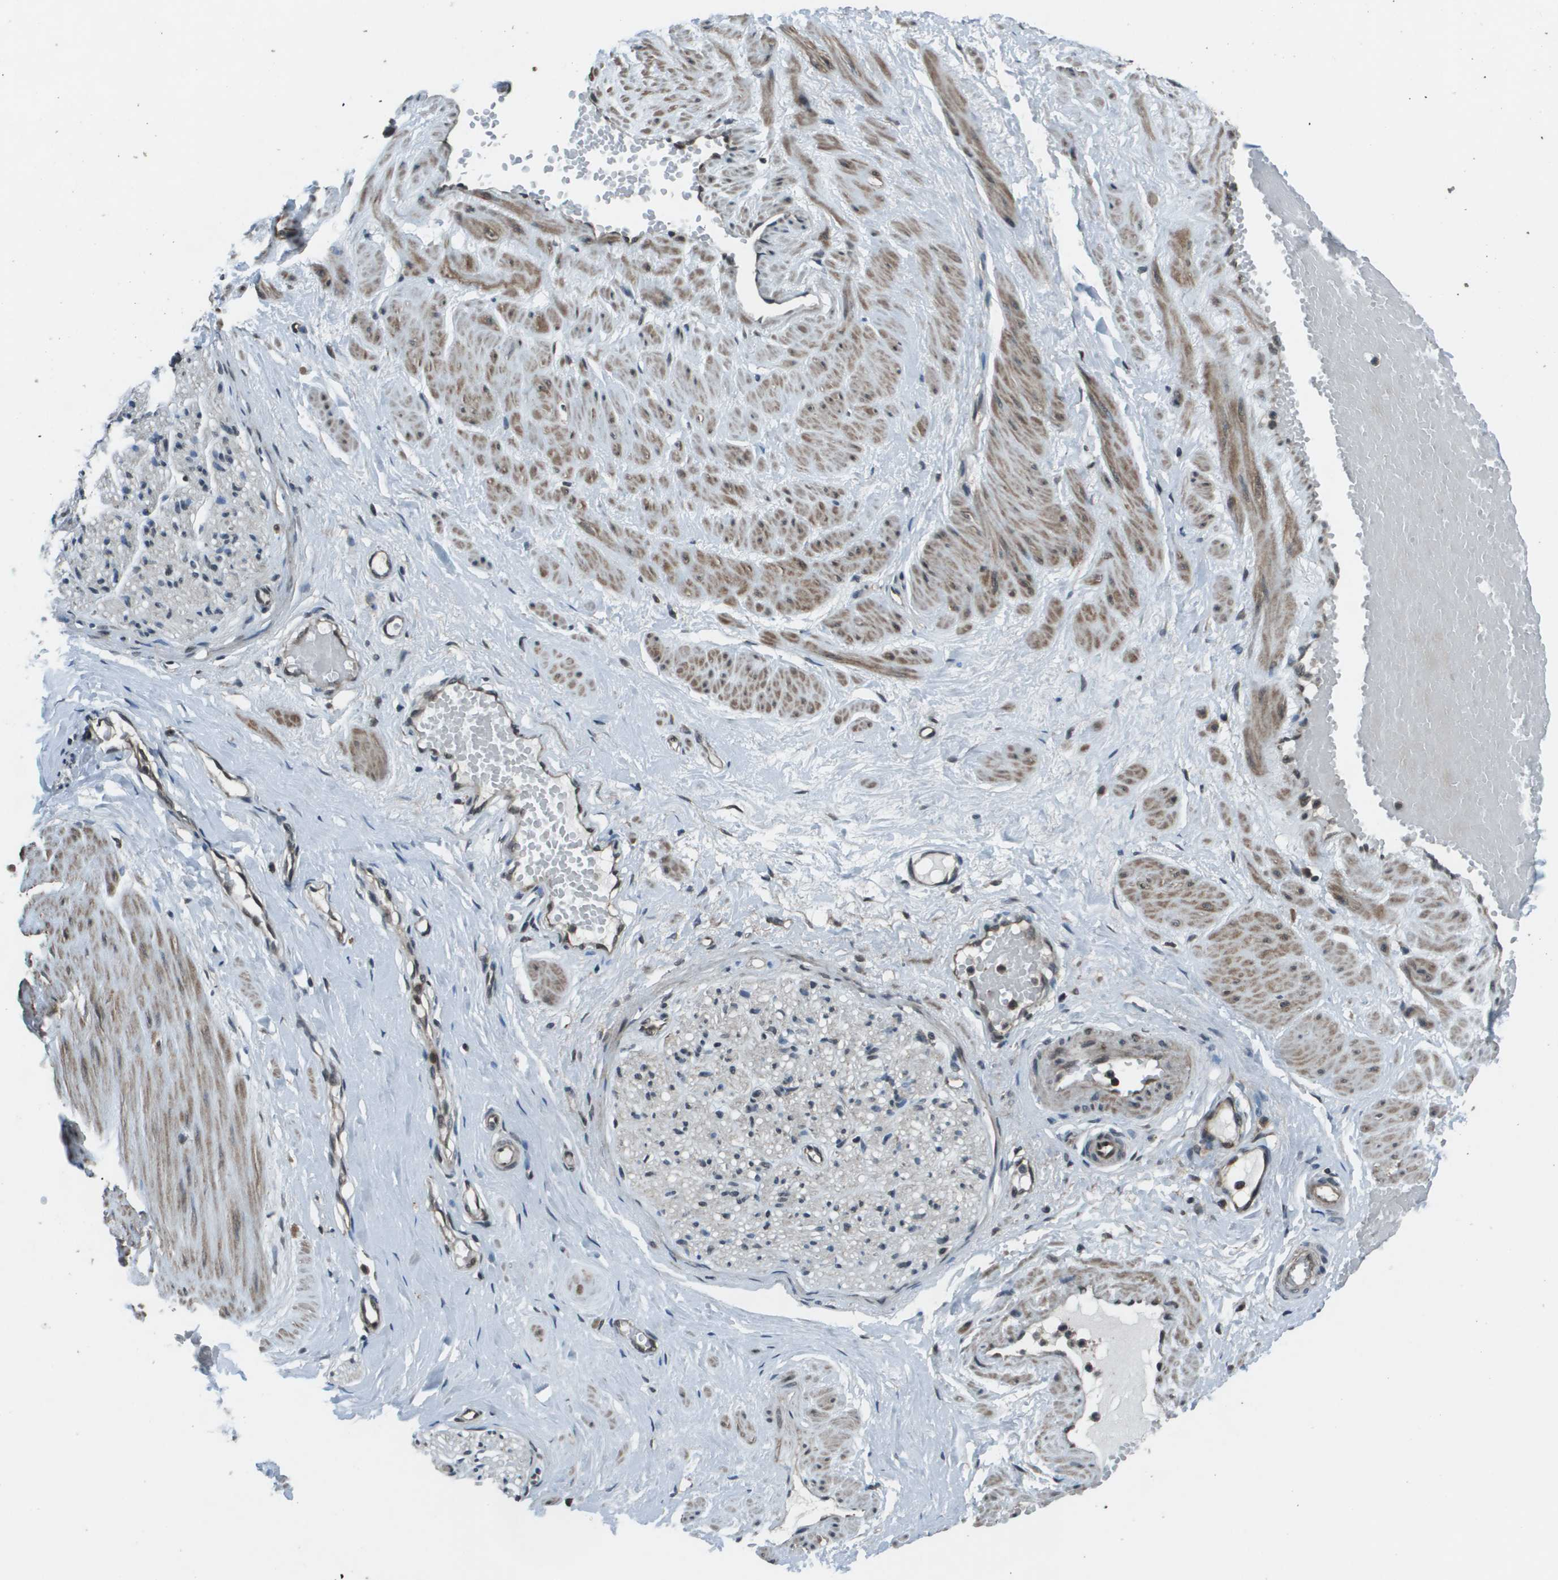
{"staining": {"intensity": "negative", "quantity": "none", "location": "none"}, "tissue": "adipose tissue", "cell_type": "Adipocytes", "image_type": "normal", "snomed": [{"axis": "morphology", "description": "Normal tissue, NOS"}, {"axis": "topography", "description": "Soft tissue"}, {"axis": "topography", "description": "Vascular tissue"}], "caption": "Immunohistochemistry (IHC) micrograph of benign adipose tissue: adipose tissue stained with DAB (3,3'-diaminobenzidine) shows no significant protein expression in adipocytes. Nuclei are stained in blue.", "gene": "PPFIA1", "patient": {"sex": "female", "age": 35}}